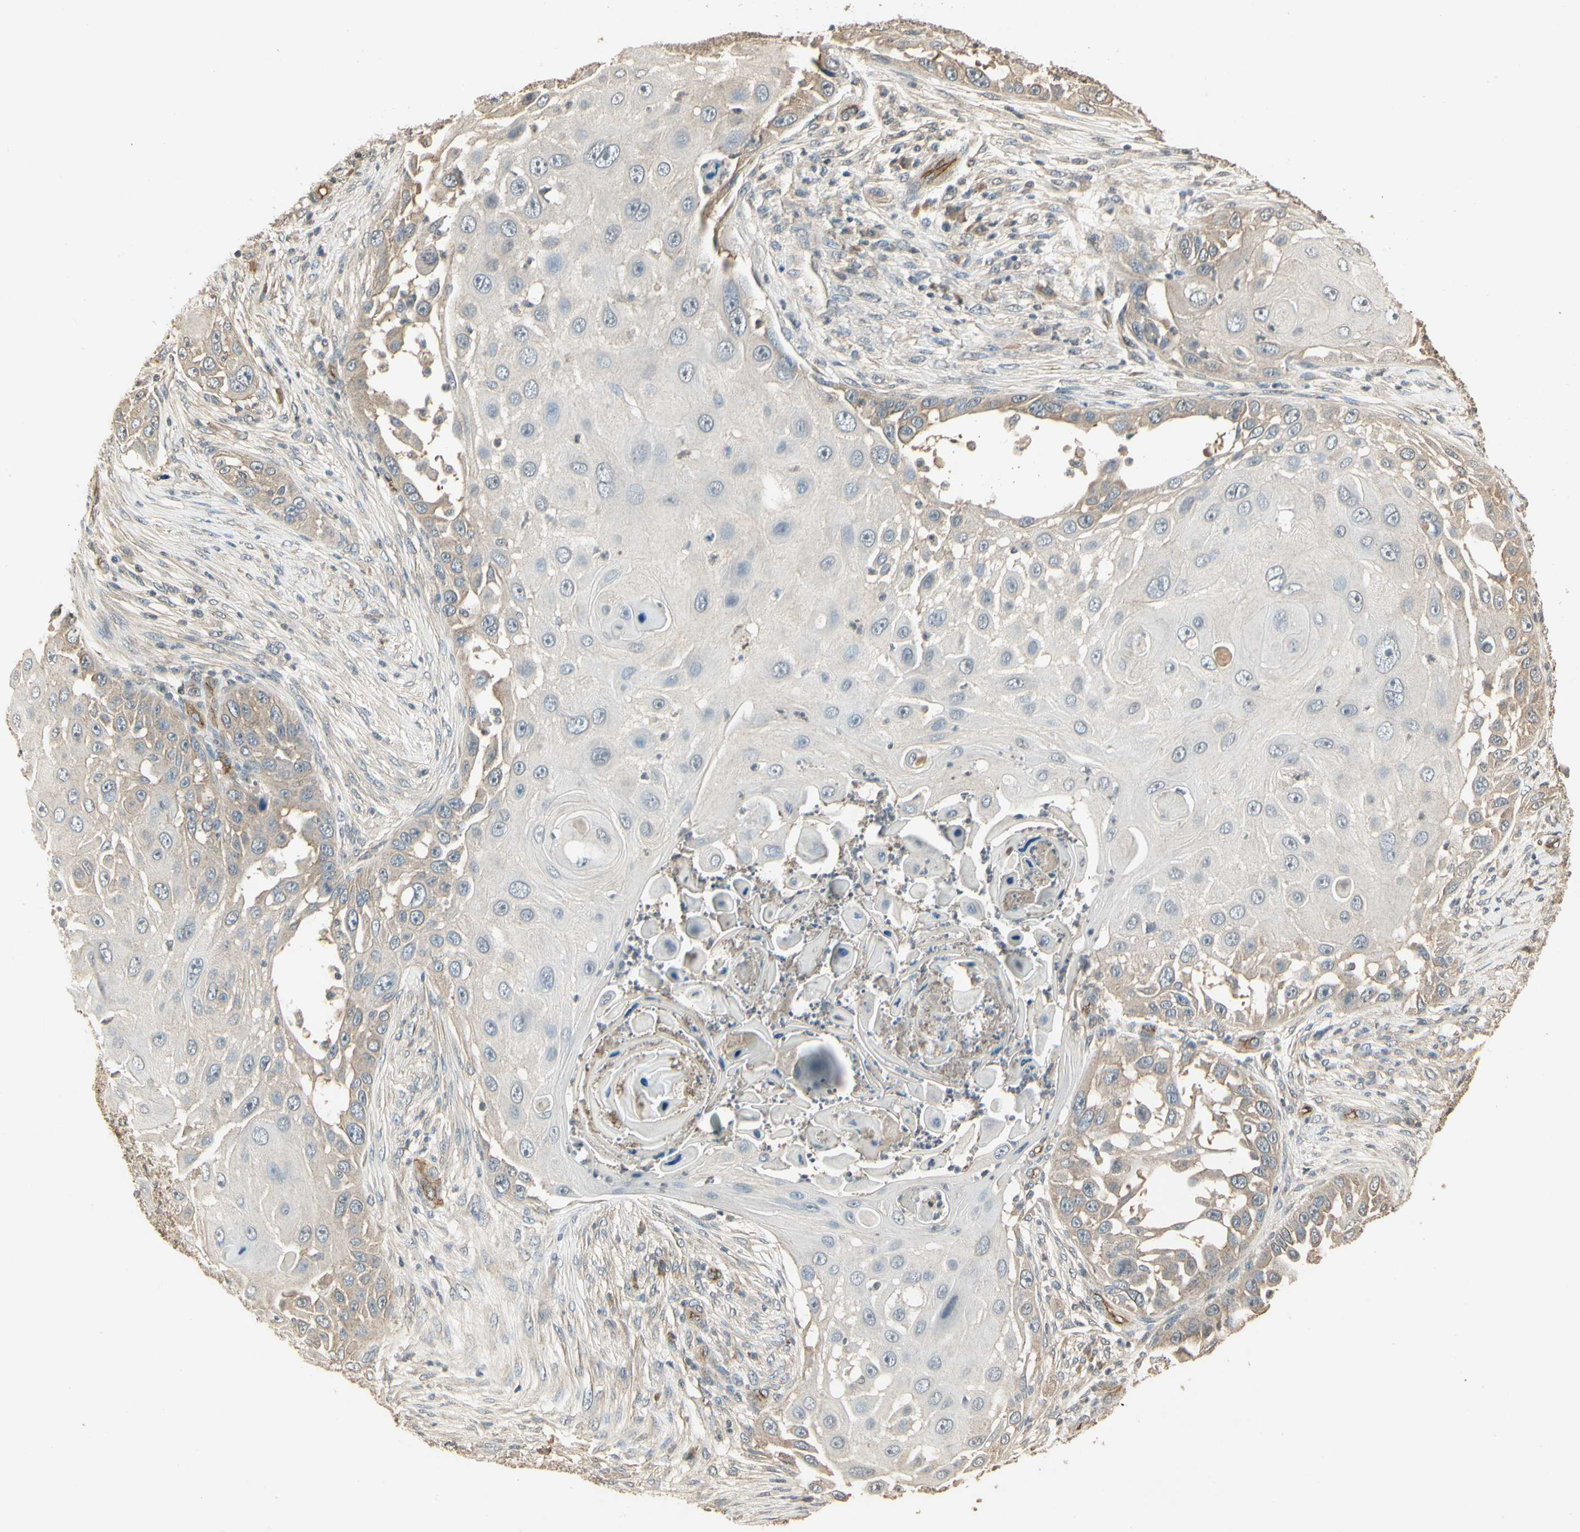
{"staining": {"intensity": "weak", "quantity": "<25%", "location": "cytoplasmic/membranous"}, "tissue": "skin cancer", "cell_type": "Tumor cells", "image_type": "cancer", "snomed": [{"axis": "morphology", "description": "Squamous cell carcinoma, NOS"}, {"axis": "topography", "description": "Skin"}], "caption": "Human squamous cell carcinoma (skin) stained for a protein using immunohistochemistry displays no positivity in tumor cells.", "gene": "RNF180", "patient": {"sex": "female", "age": 44}}